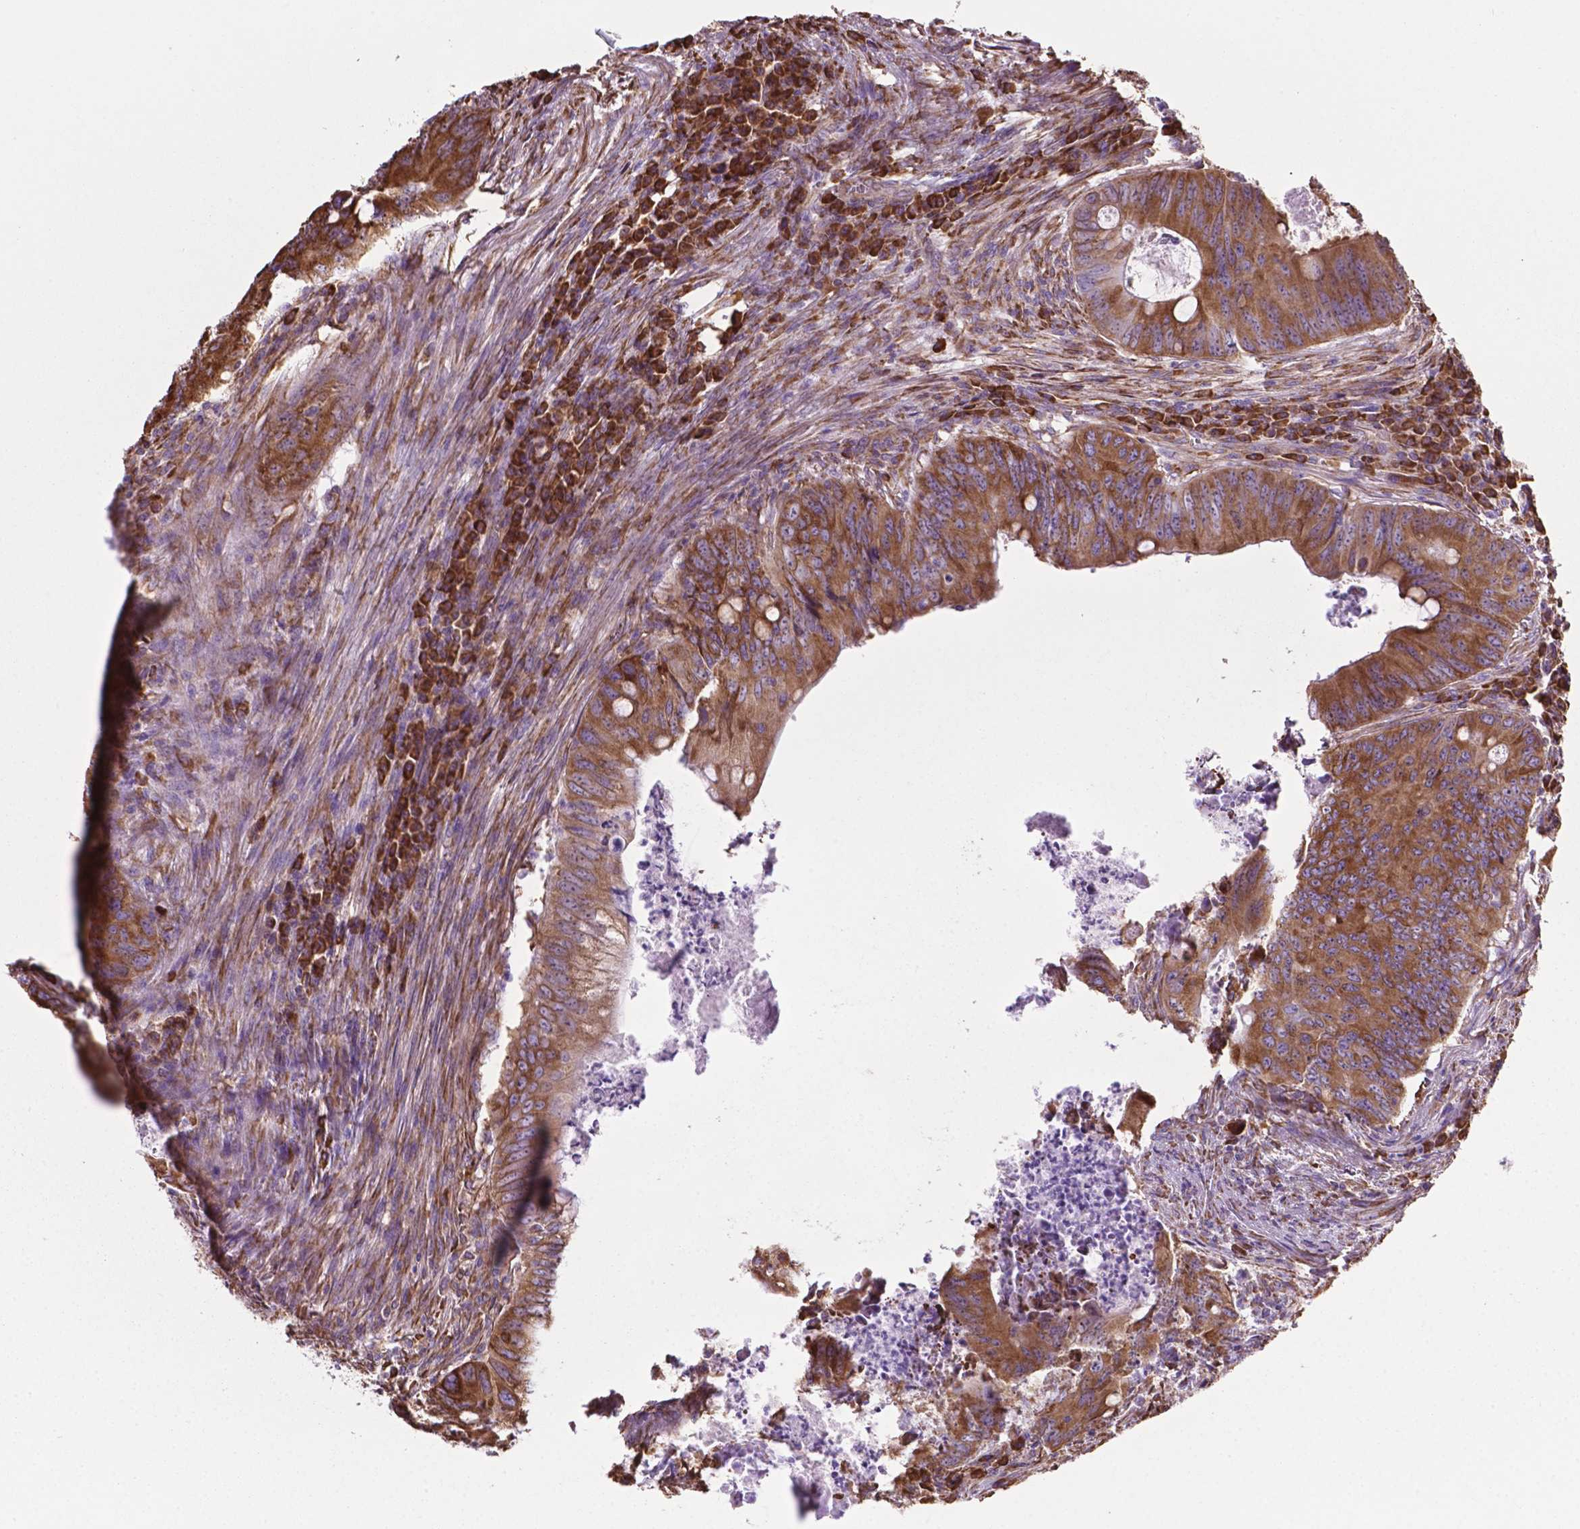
{"staining": {"intensity": "moderate", "quantity": ">75%", "location": "cytoplasmic/membranous"}, "tissue": "colorectal cancer", "cell_type": "Tumor cells", "image_type": "cancer", "snomed": [{"axis": "morphology", "description": "Adenocarcinoma, NOS"}, {"axis": "topography", "description": "Colon"}], "caption": "Colorectal cancer stained for a protein exhibits moderate cytoplasmic/membranous positivity in tumor cells.", "gene": "RPL29", "patient": {"sex": "female", "age": 74}}